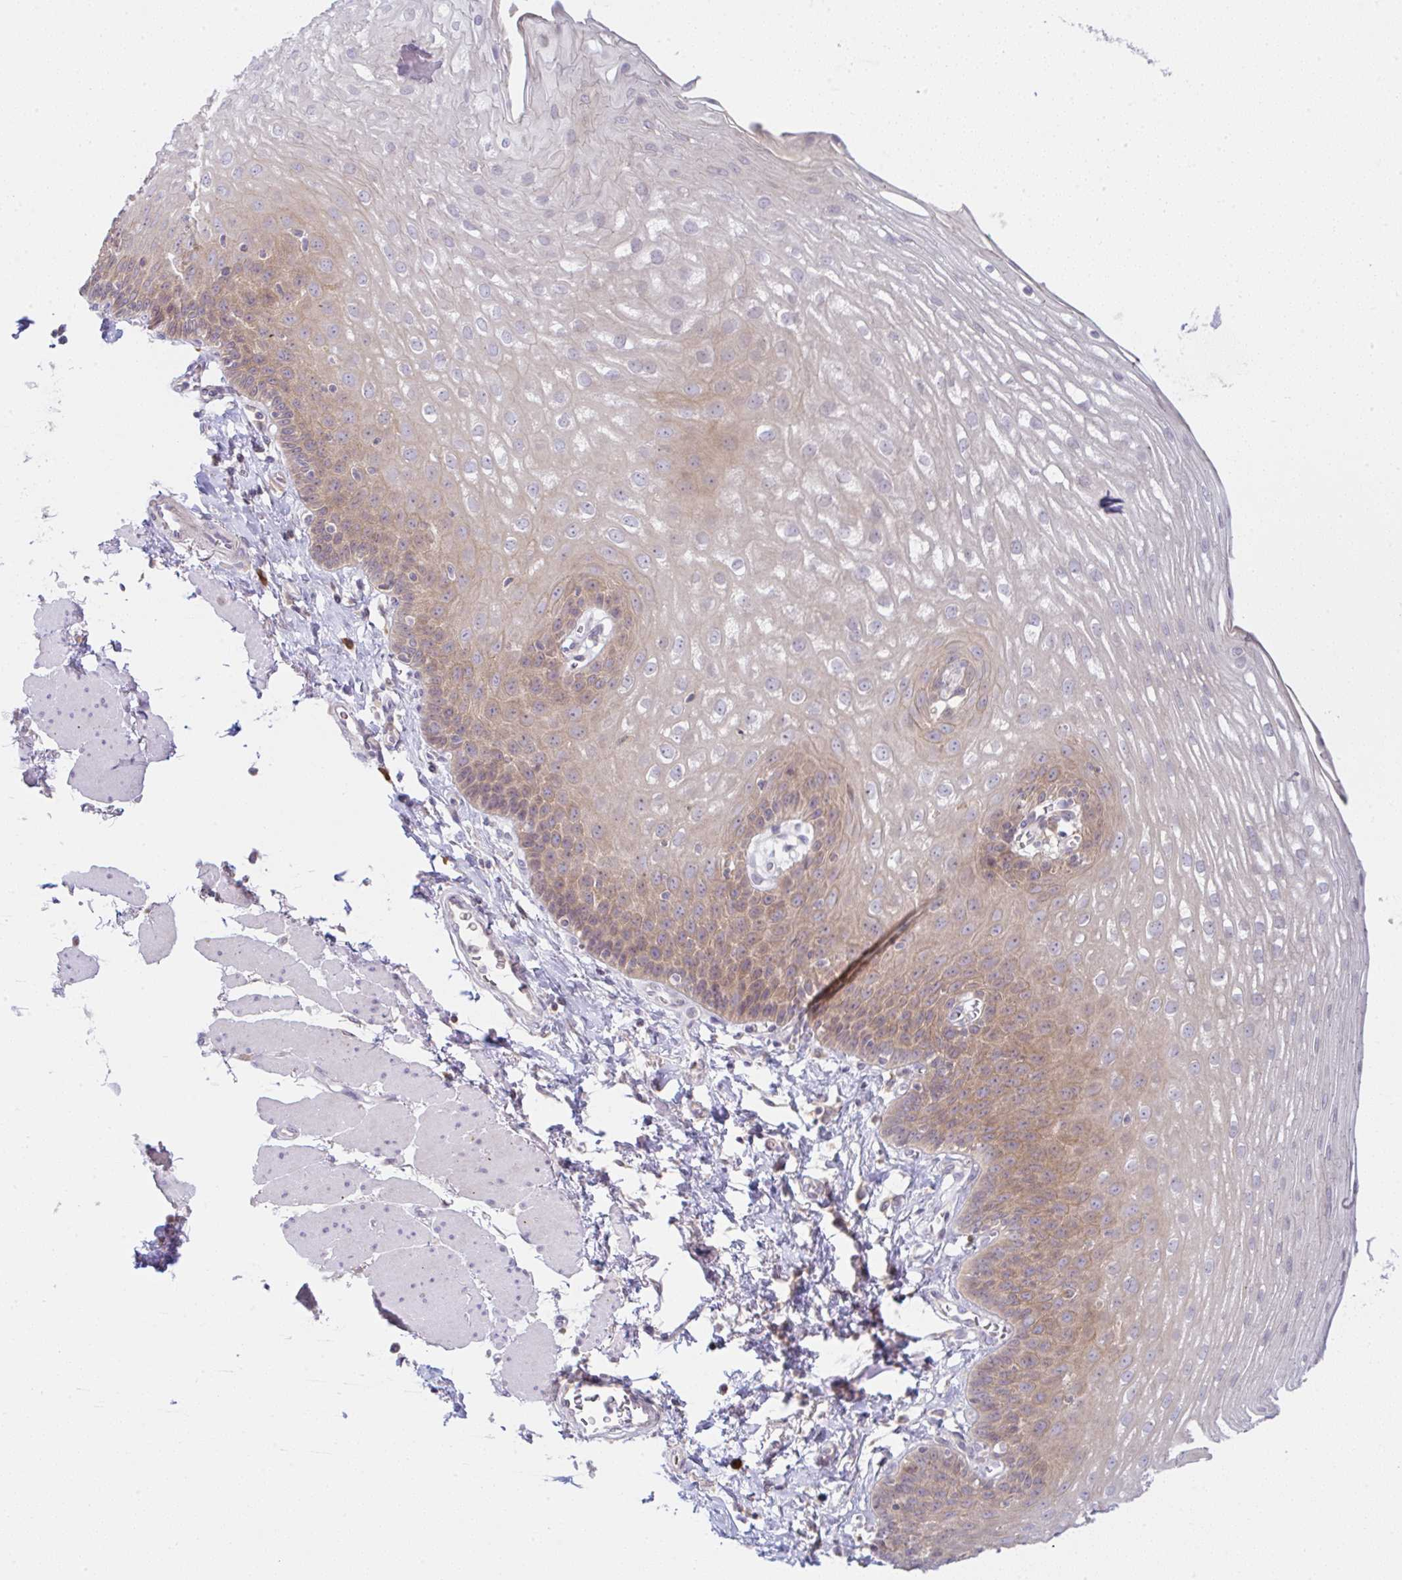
{"staining": {"intensity": "weak", "quantity": "25%-75%", "location": "cytoplasmic/membranous"}, "tissue": "esophagus", "cell_type": "Squamous epithelial cells", "image_type": "normal", "snomed": [{"axis": "morphology", "description": "Normal tissue, NOS"}, {"axis": "topography", "description": "Esophagus"}], "caption": "Weak cytoplasmic/membranous positivity is present in about 25%-75% of squamous epithelial cells in unremarkable esophagus.", "gene": "DERL2", "patient": {"sex": "female", "age": 81}}